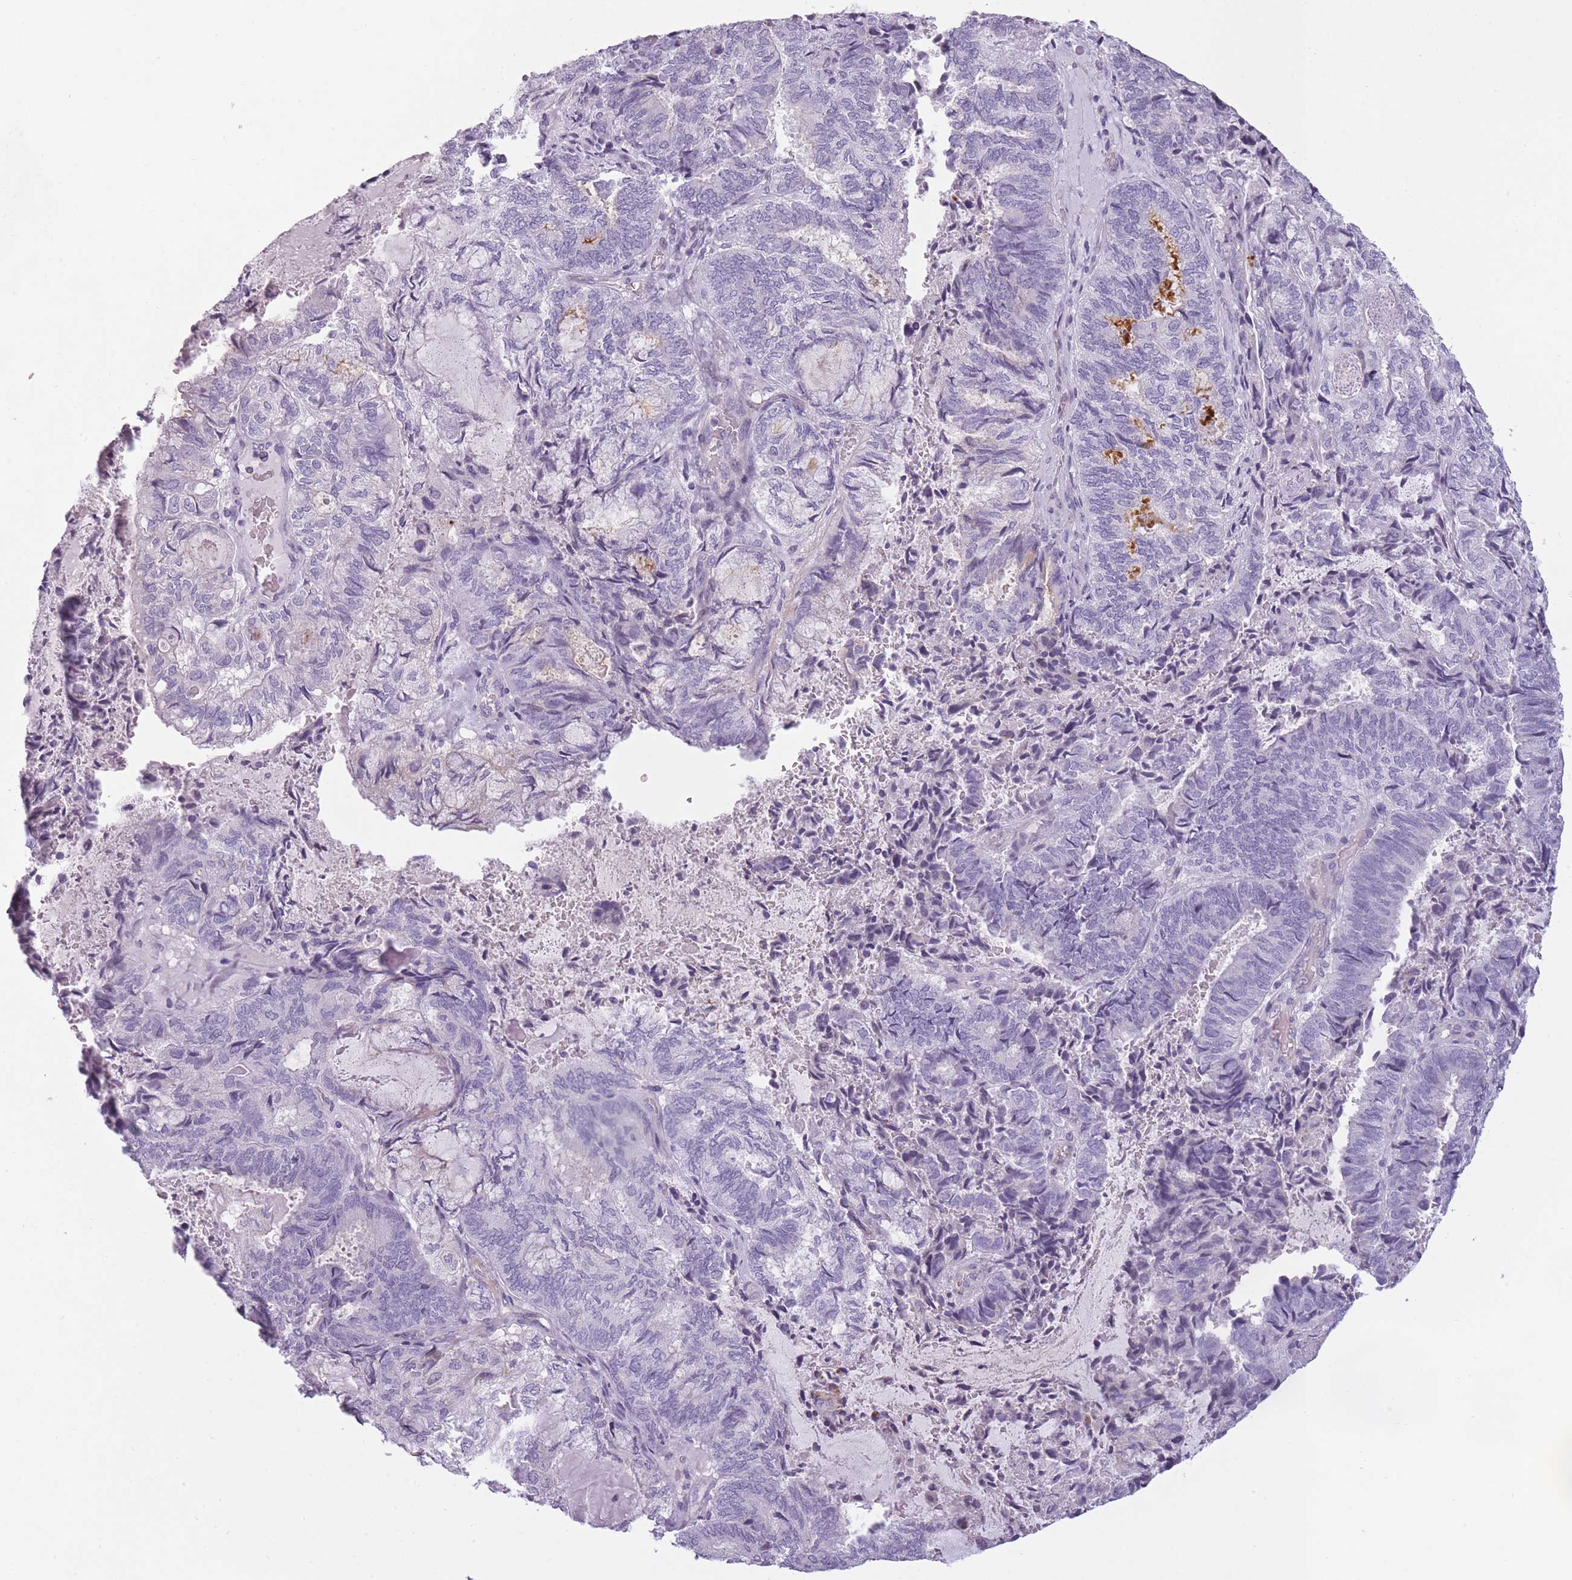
{"staining": {"intensity": "negative", "quantity": "none", "location": "none"}, "tissue": "endometrial cancer", "cell_type": "Tumor cells", "image_type": "cancer", "snomed": [{"axis": "morphology", "description": "Adenocarcinoma, NOS"}, {"axis": "topography", "description": "Endometrium"}], "caption": "An immunohistochemistry photomicrograph of endometrial adenocarcinoma is shown. There is no staining in tumor cells of endometrial adenocarcinoma.", "gene": "GGT1", "patient": {"sex": "female", "age": 80}}